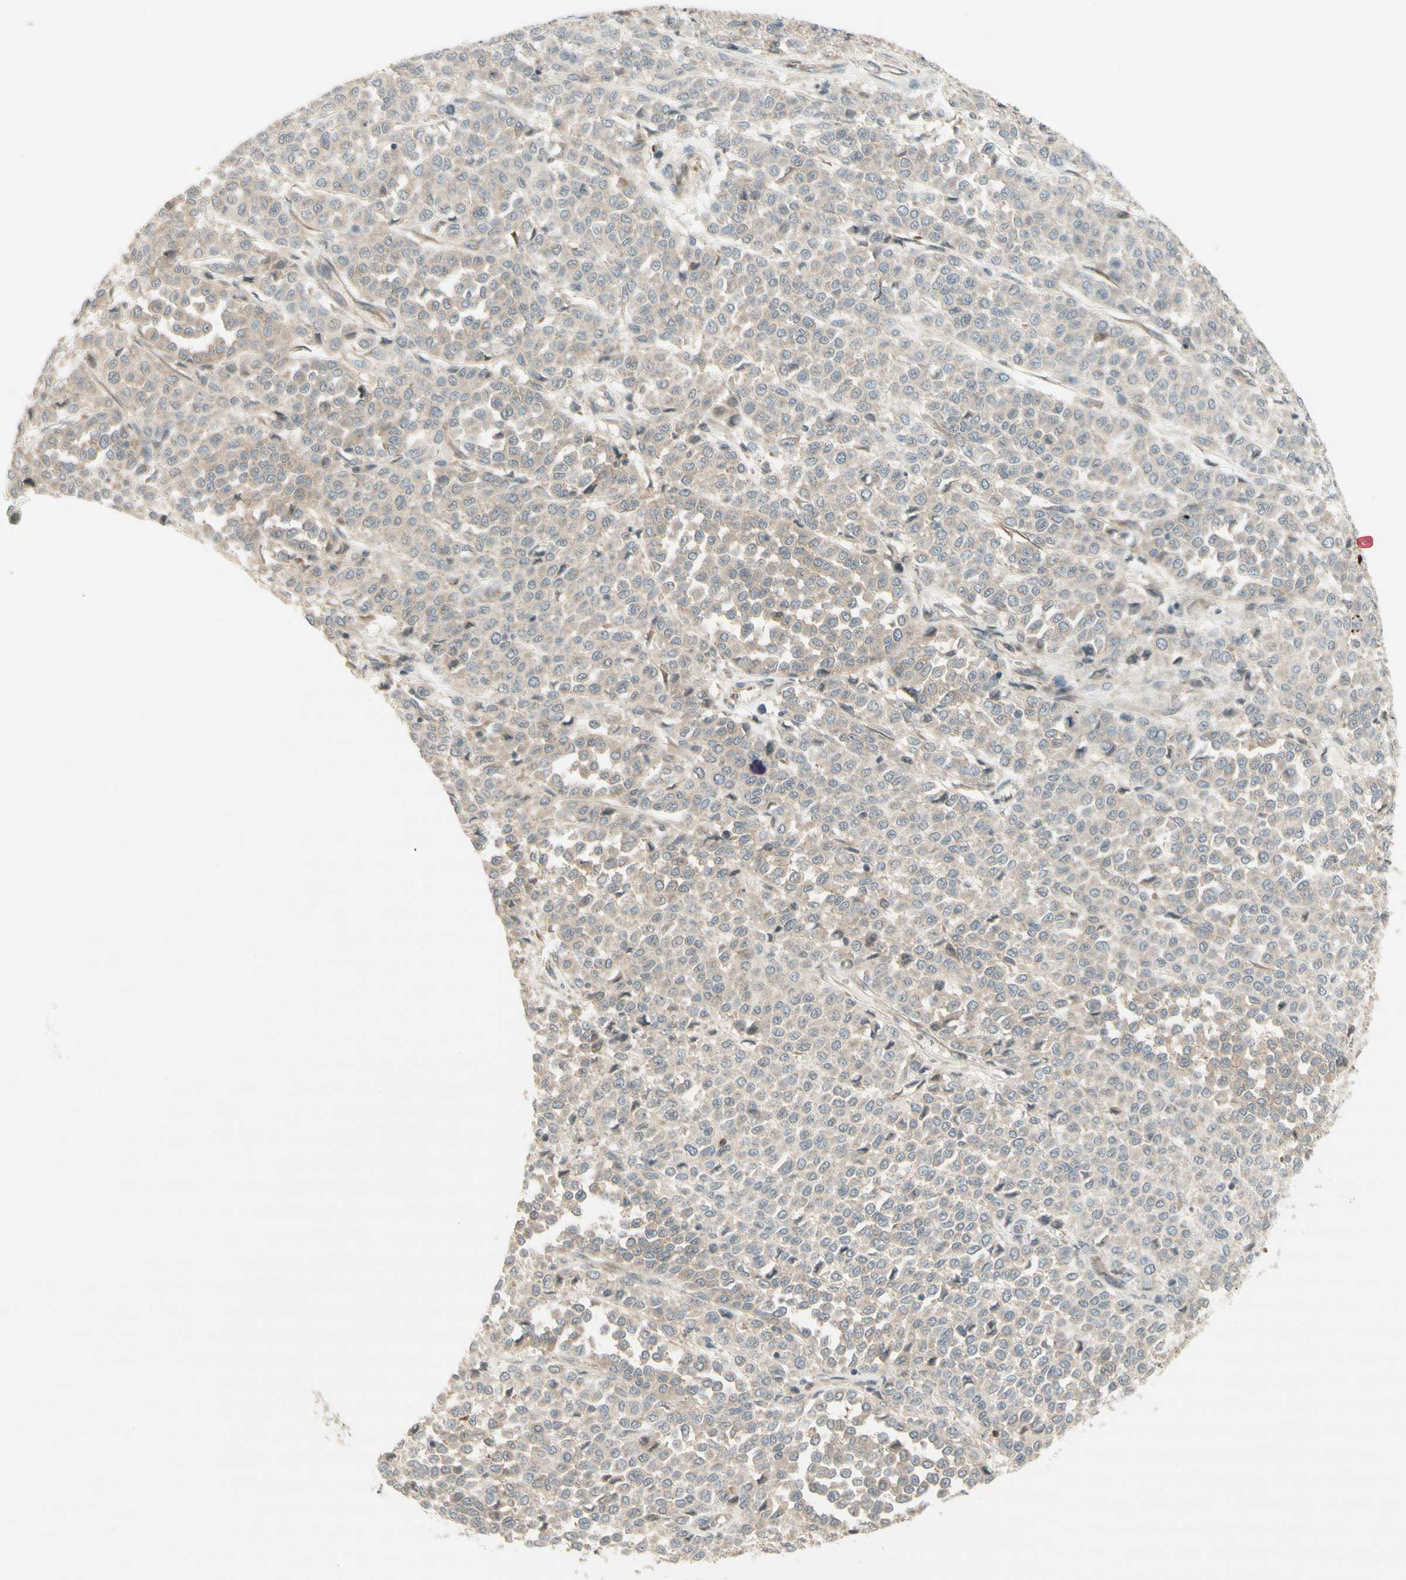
{"staining": {"intensity": "weak", "quantity": "25%-75%", "location": "cytoplasmic/membranous"}, "tissue": "melanoma", "cell_type": "Tumor cells", "image_type": "cancer", "snomed": [{"axis": "morphology", "description": "Malignant melanoma, Metastatic site"}, {"axis": "topography", "description": "Pancreas"}], "caption": "This is a micrograph of immunohistochemistry staining of melanoma, which shows weak expression in the cytoplasmic/membranous of tumor cells.", "gene": "ETF1", "patient": {"sex": "female", "age": 30}}